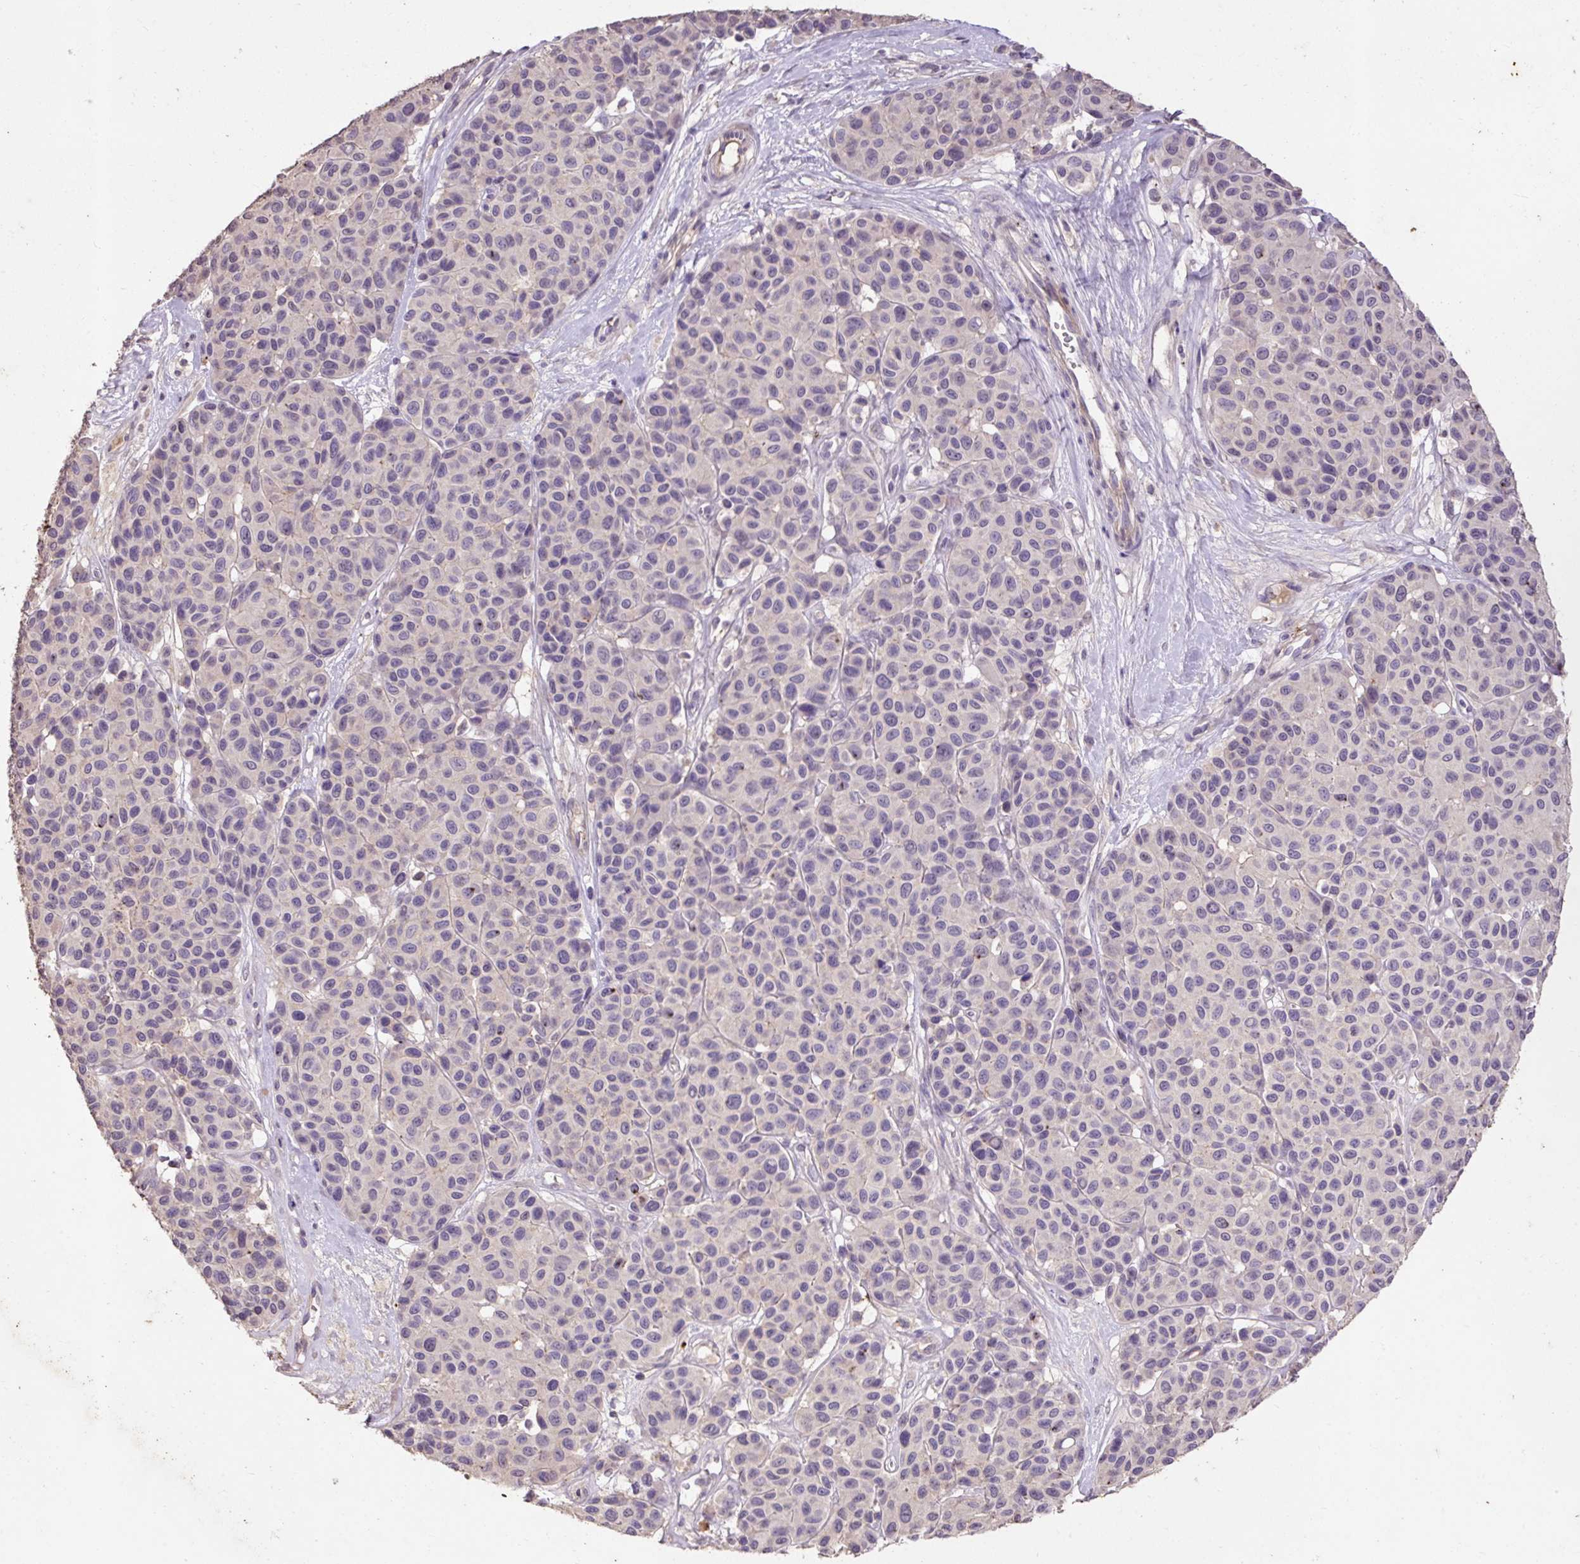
{"staining": {"intensity": "negative", "quantity": "none", "location": "none"}, "tissue": "melanoma", "cell_type": "Tumor cells", "image_type": "cancer", "snomed": [{"axis": "morphology", "description": "Malignant melanoma, NOS"}, {"axis": "topography", "description": "Skin"}], "caption": "DAB immunohistochemical staining of malignant melanoma exhibits no significant staining in tumor cells.", "gene": "LRTM2", "patient": {"sex": "female", "age": 66}}